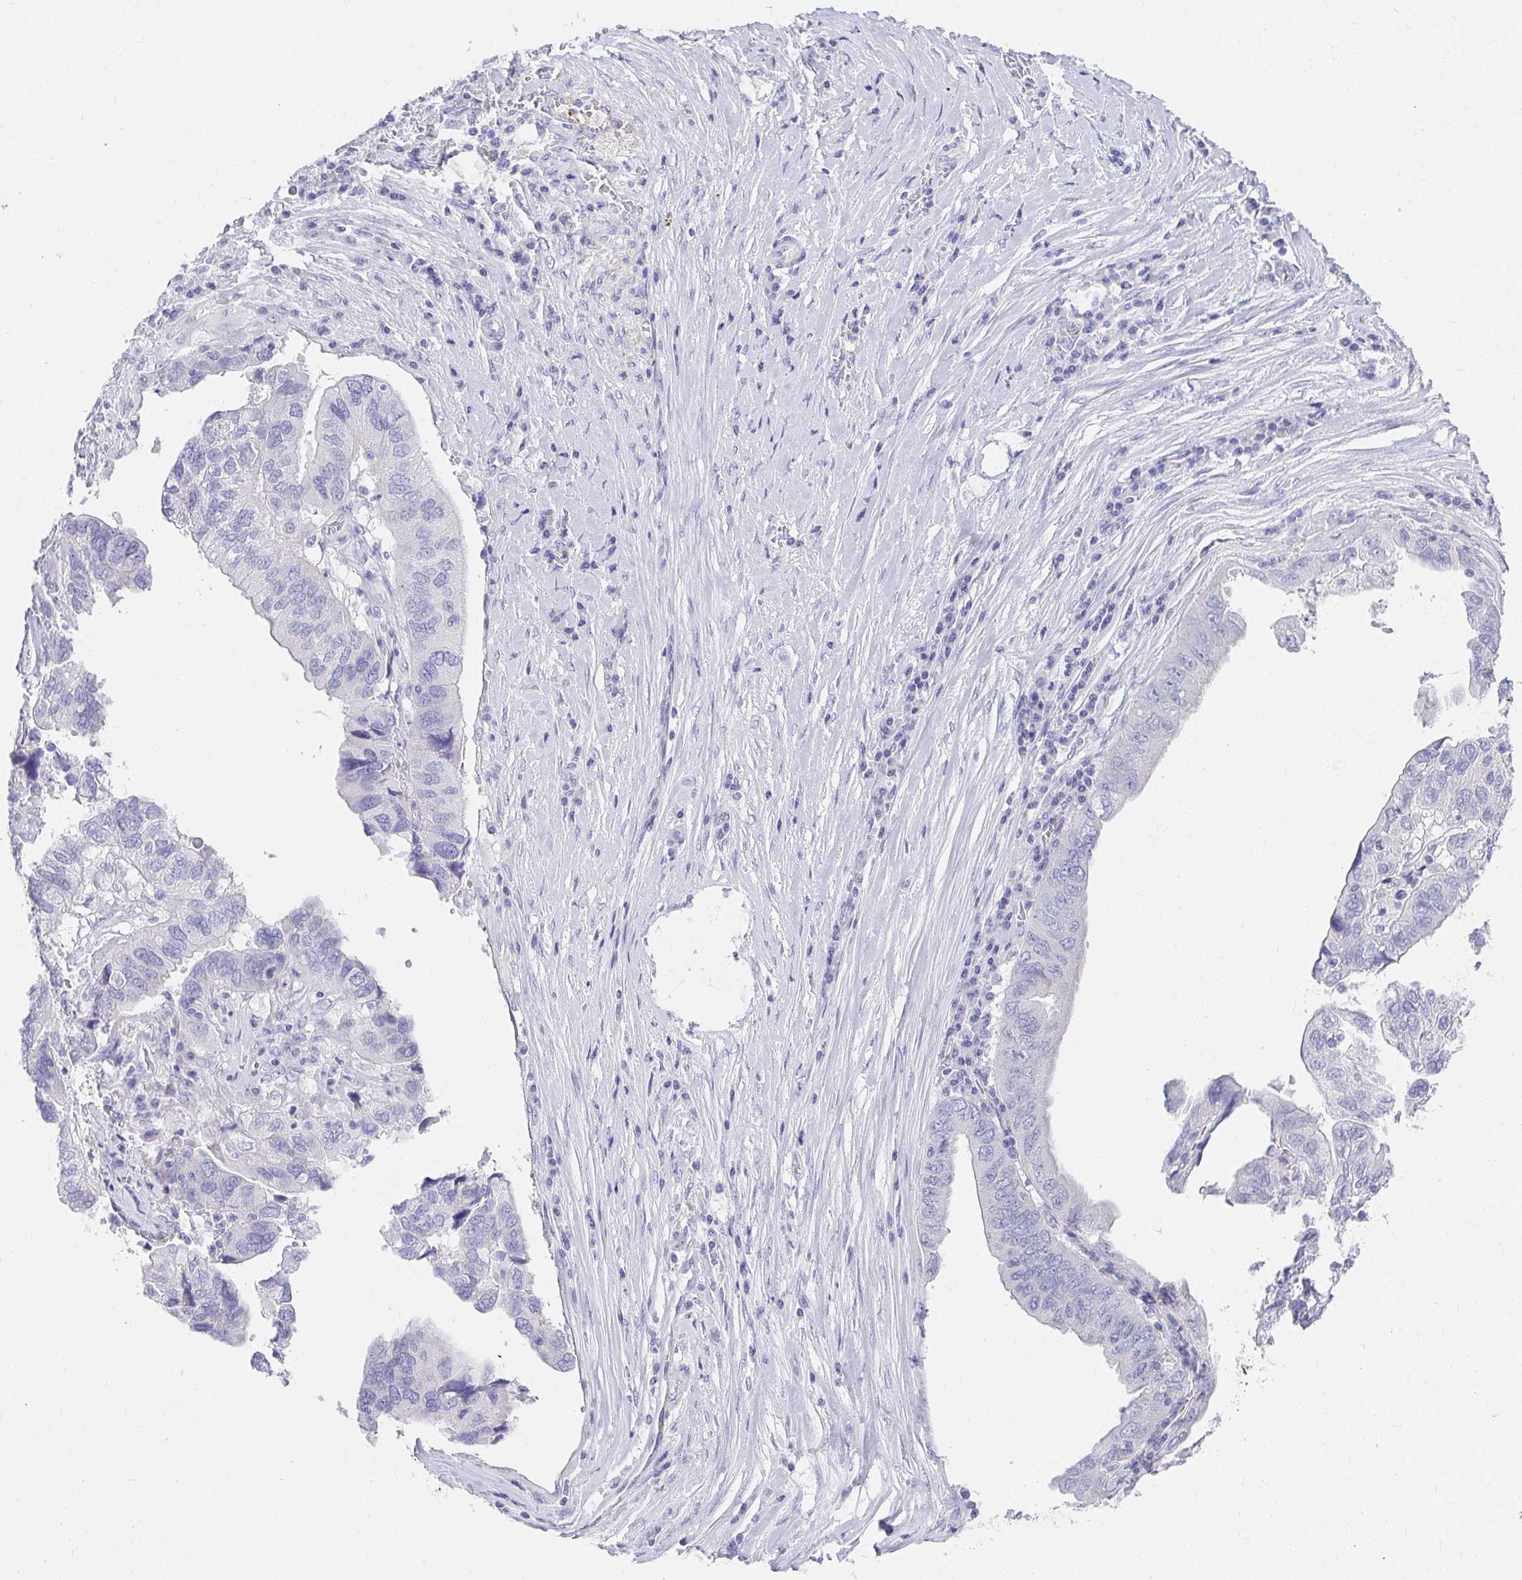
{"staining": {"intensity": "negative", "quantity": "none", "location": "none"}, "tissue": "ovarian cancer", "cell_type": "Tumor cells", "image_type": "cancer", "snomed": [{"axis": "morphology", "description": "Cystadenocarcinoma, serous, NOS"}, {"axis": "topography", "description": "Ovary"}], "caption": "Micrograph shows no significant protein positivity in tumor cells of ovarian serous cystadenocarcinoma.", "gene": "VGLL1", "patient": {"sex": "female", "age": 79}}